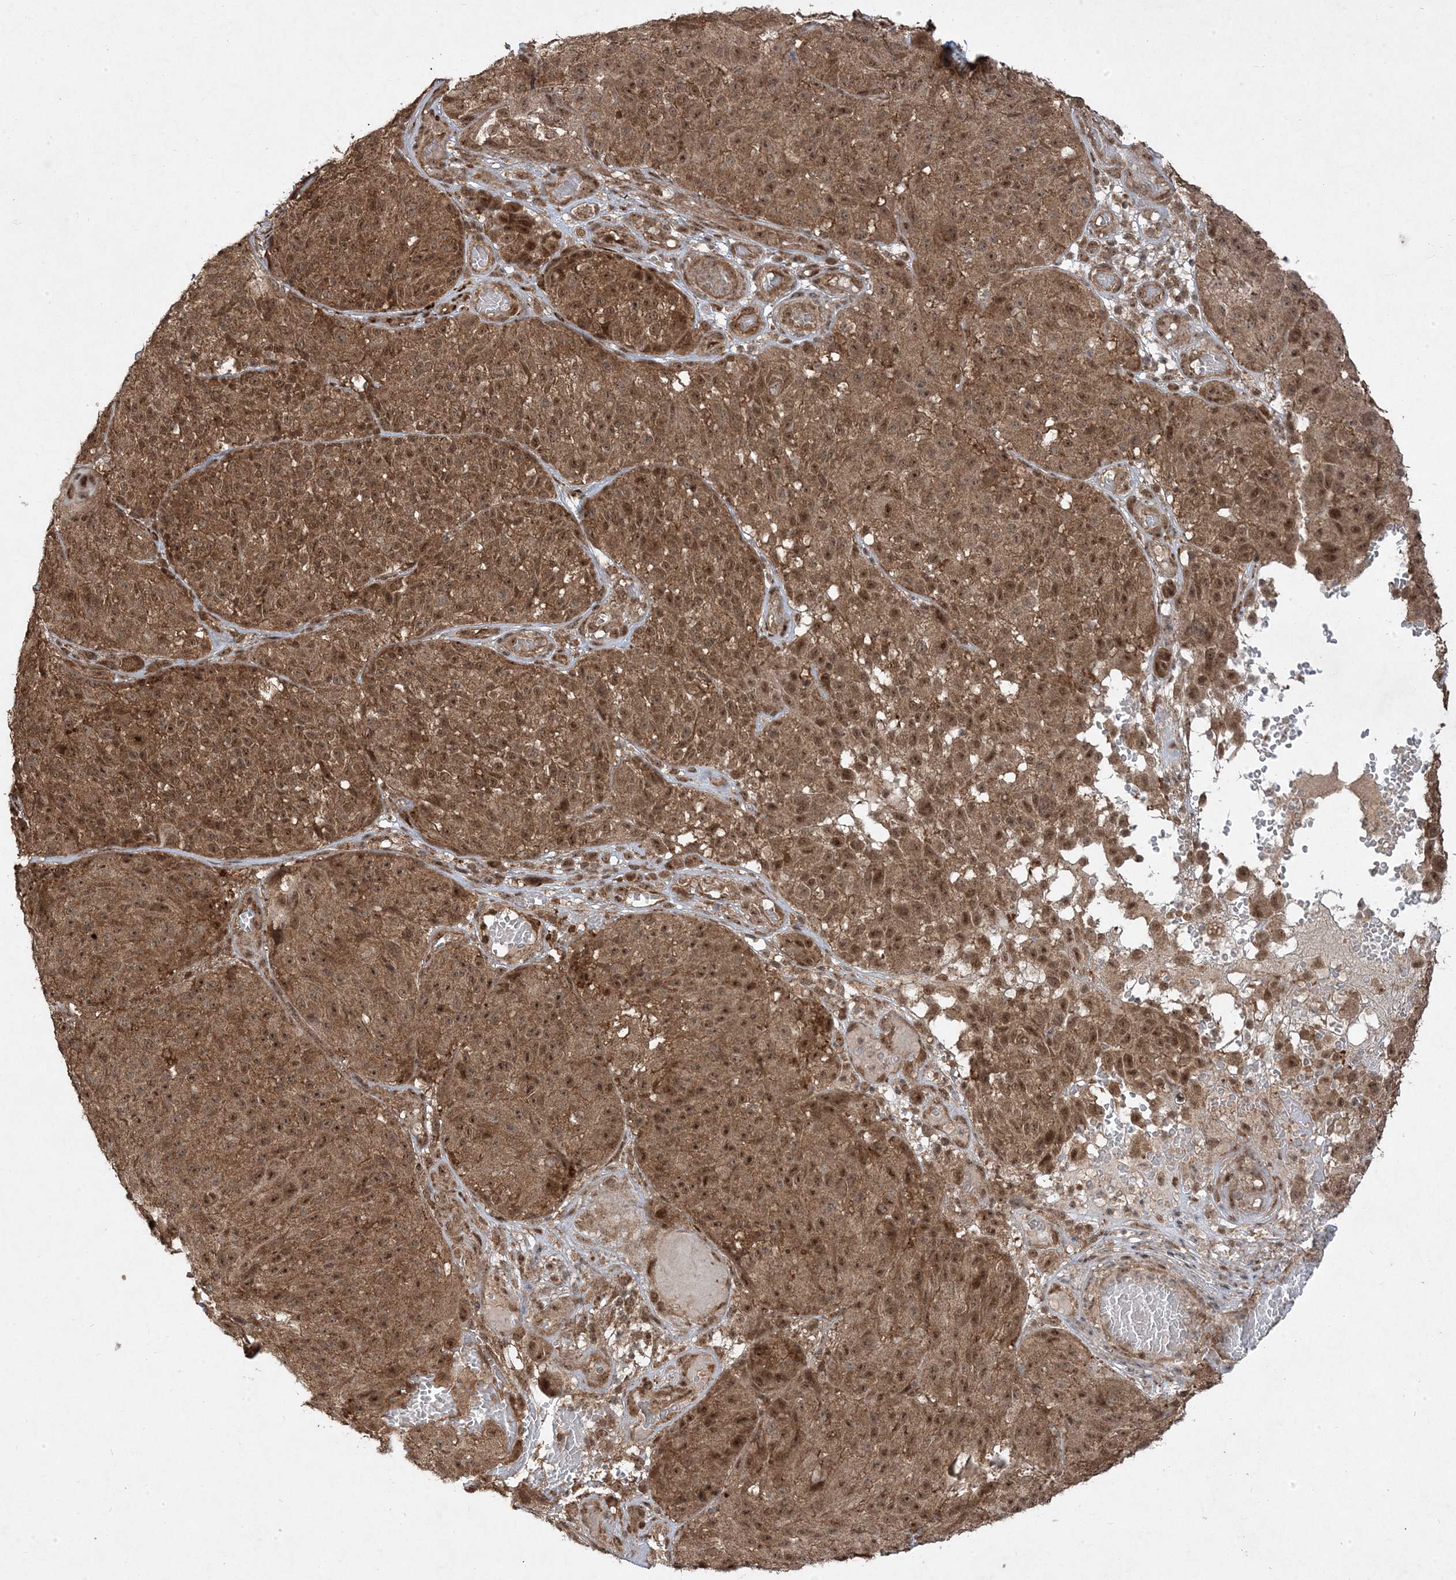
{"staining": {"intensity": "moderate", "quantity": ">75%", "location": "cytoplasmic/membranous,nuclear"}, "tissue": "melanoma", "cell_type": "Tumor cells", "image_type": "cancer", "snomed": [{"axis": "morphology", "description": "Malignant melanoma, NOS"}, {"axis": "topography", "description": "Skin"}], "caption": "Melanoma stained with DAB (3,3'-diaminobenzidine) immunohistochemistry (IHC) reveals medium levels of moderate cytoplasmic/membranous and nuclear staining in approximately >75% of tumor cells. The staining is performed using DAB (3,3'-diaminobenzidine) brown chromogen to label protein expression. The nuclei are counter-stained blue using hematoxylin.", "gene": "PLEKHM2", "patient": {"sex": "male", "age": 83}}